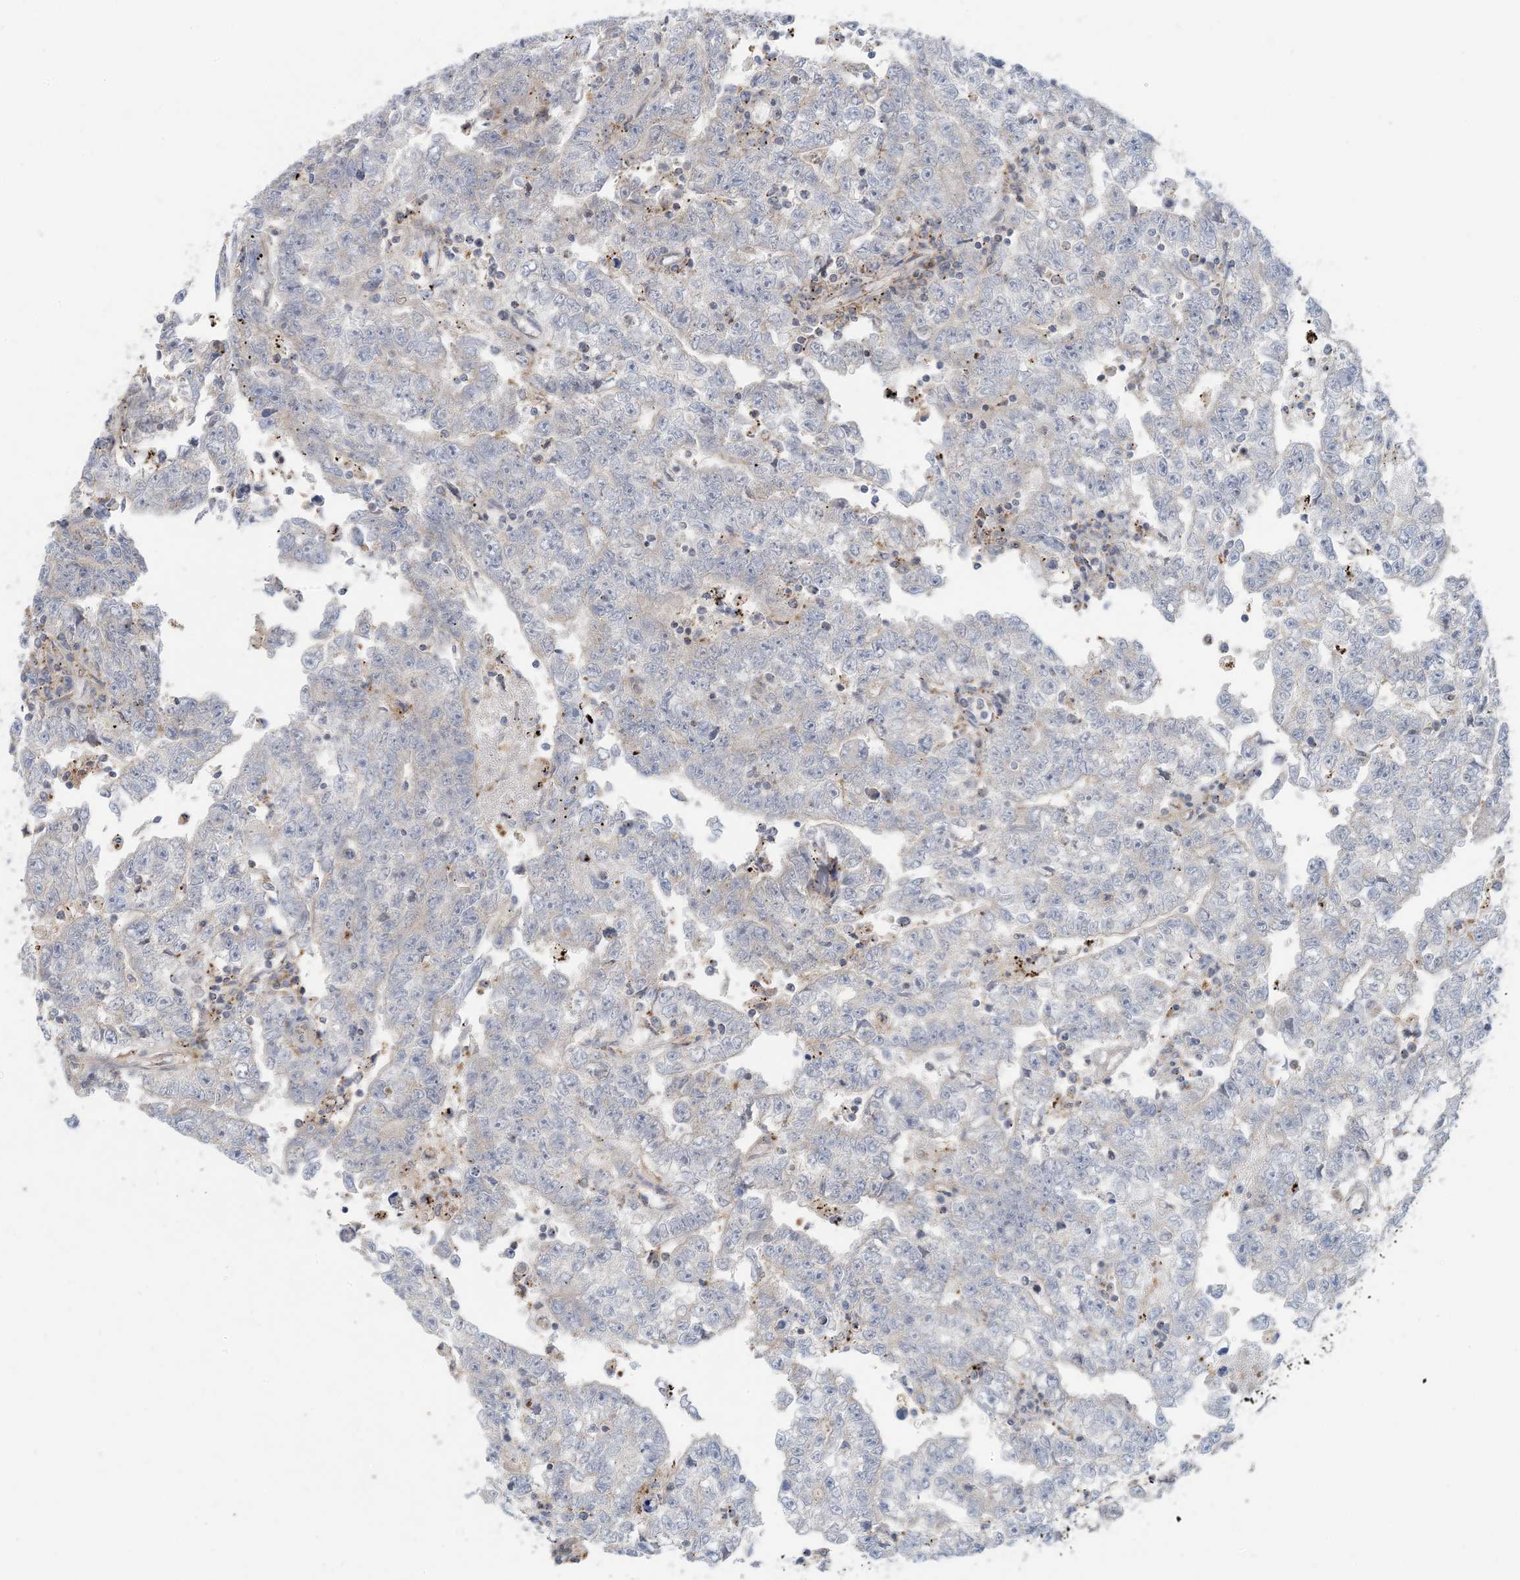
{"staining": {"intensity": "negative", "quantity": "none", "location": "none"}, "tissue": "testis cancer", "cell_type": "Tumor cells", "image_type": "cancer", "snomed": [{"axis": "morphology", "description": "Carcinoma, Embryonal, NOS"}, {"axis": "topography", "description": "Testis"}], "caption": "IHC photomicrograph of neoplastic tissue: embryonal carcinoma (testis) stained with DAB (3,3'-diaminobenzidine) displays no significant protein expression in tumor cells.", "gene": "SFMBT2", "patient": {"sex": "male", "age": 25}}